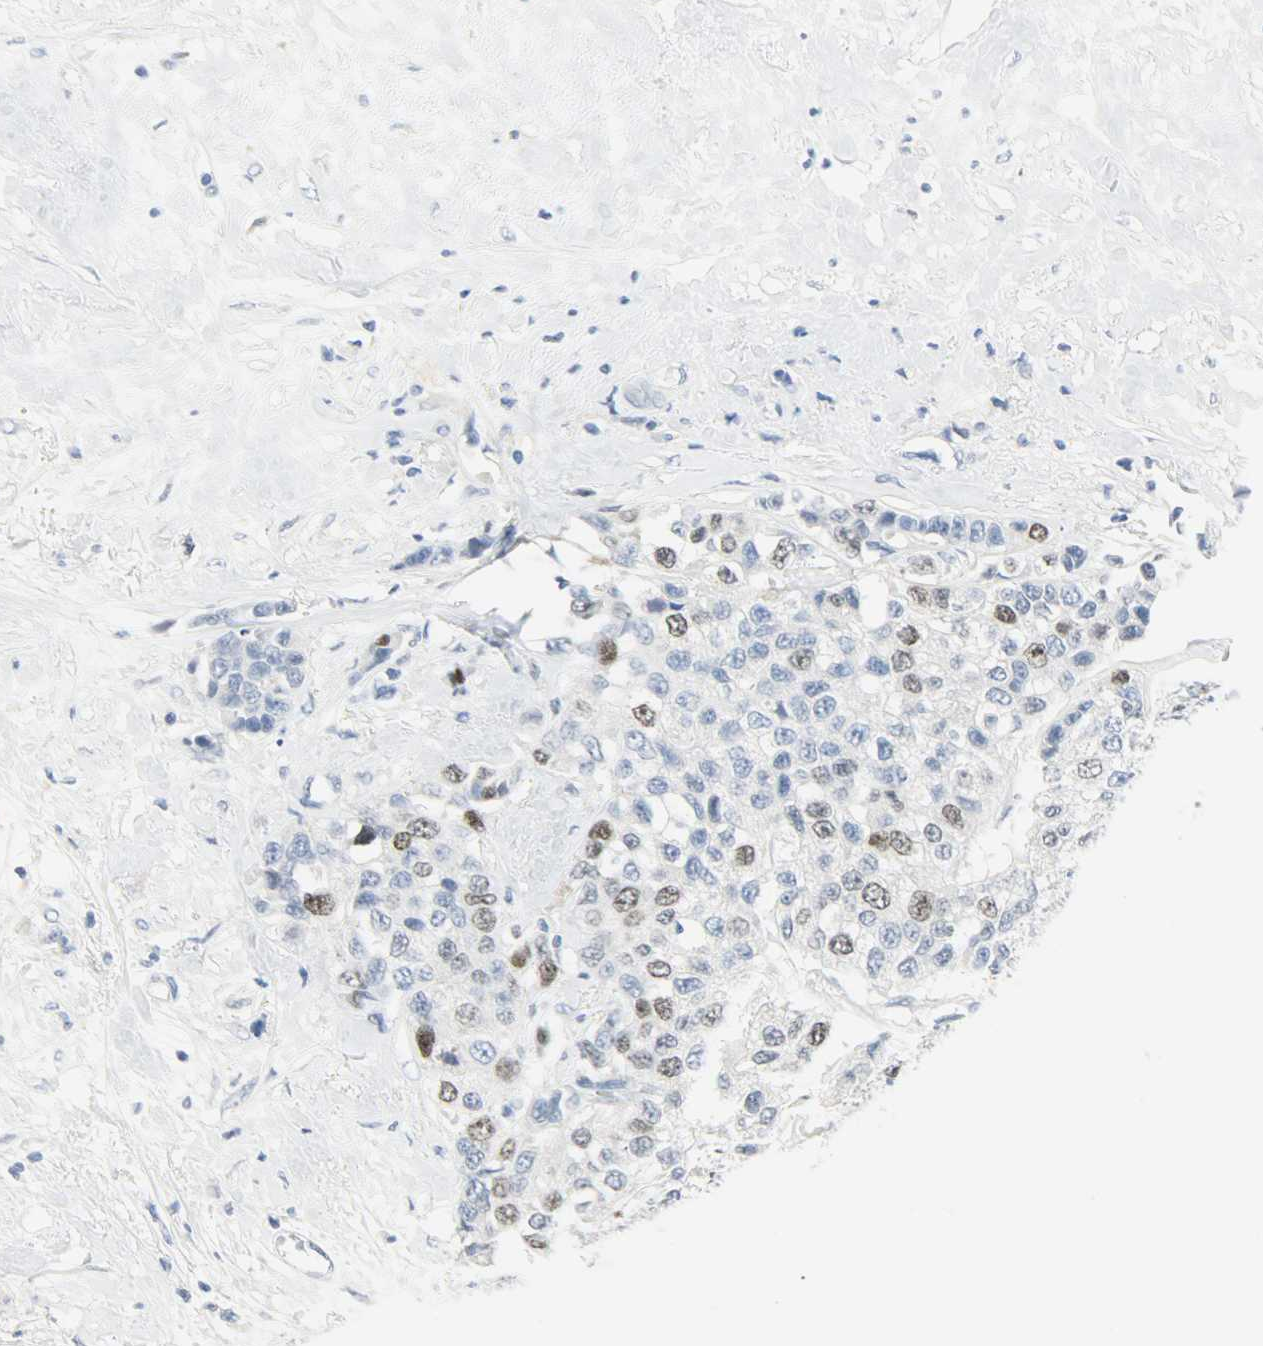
{"staining": {"intensity": "moderate", "quantity": "<25%", "location": "nuclear"}, "tissue": "breast cancer", "cell_type": "Tumor cells", "image_type": "cancer", "snomed": [{"axis": "morphology", "description": "Duct carcinoma"}, {"axis": "topography", "description": "Breast"}], "caption": "IHC image of neoplastic tissue: breast intraductal carcinoma stained using IHC exhibits low levels of moderate protein expression localized specifically in the nuclear of tumor cells, appearing as a nuclear brown color.", "gene": "HELLS", "patient": {"sex": "female", "age": 51}}